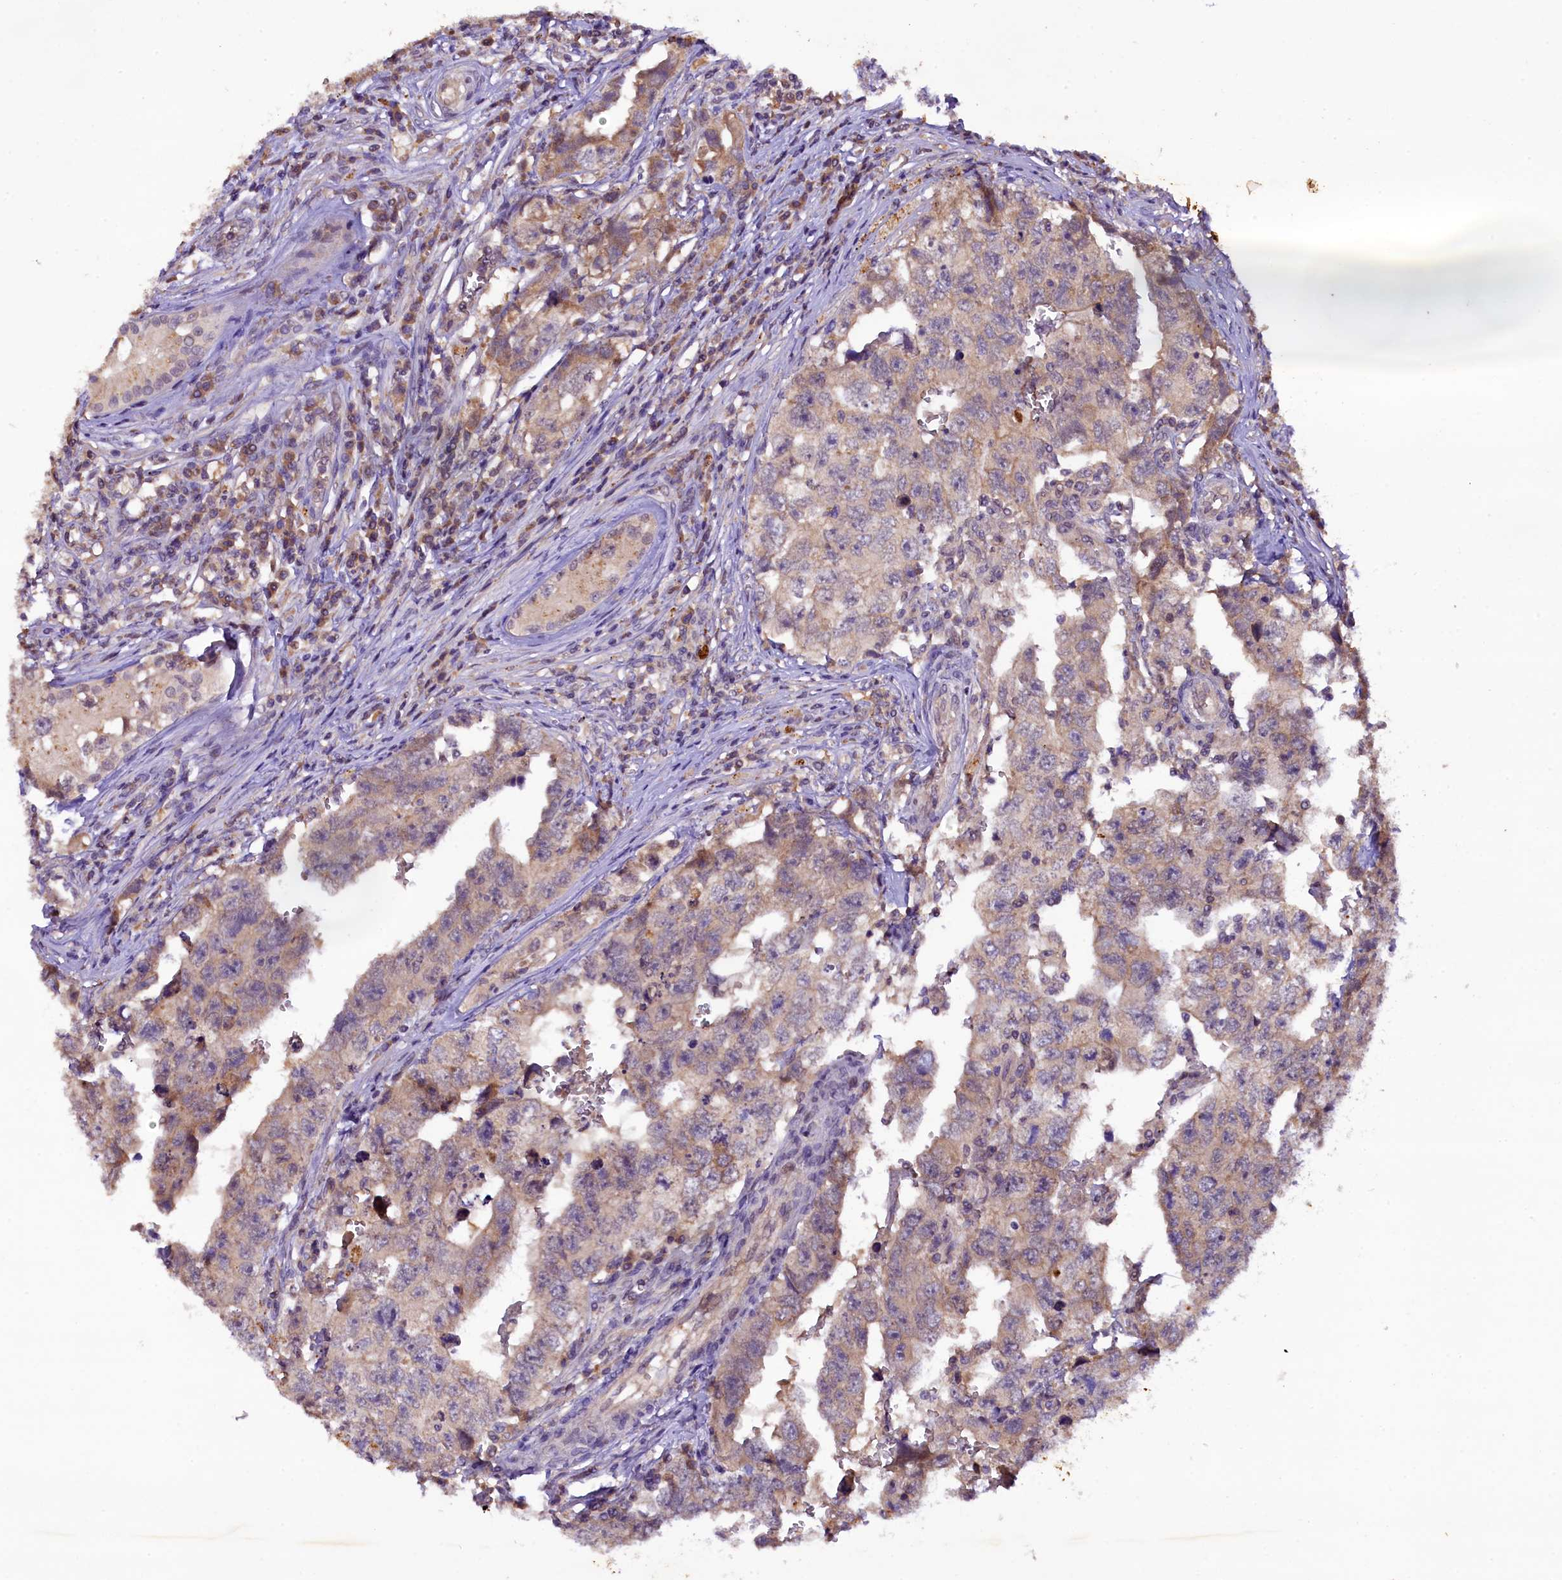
{"staining": {"intensity": "weak", "quantity": ">75%", "location": "cytoplasmic/membranous"}, "tissue": "testis cancer", "cell_type": "Tumor cells", "image_type": "cancer", "snomed": [{"axis": "morphology", "description": "Carcinoma, Embryonal, NOS"}, {"axis": "topography", "description": "Testis"}], "caption": "The image displays immunohistochemical staining of embryonal carcinoma (testis). There is weak cytoplasmic/membranous staining is seen in about >75% of tumor cells.", "gene": "PLXNB1", "patient": {"sex": "male", "age": 17}}